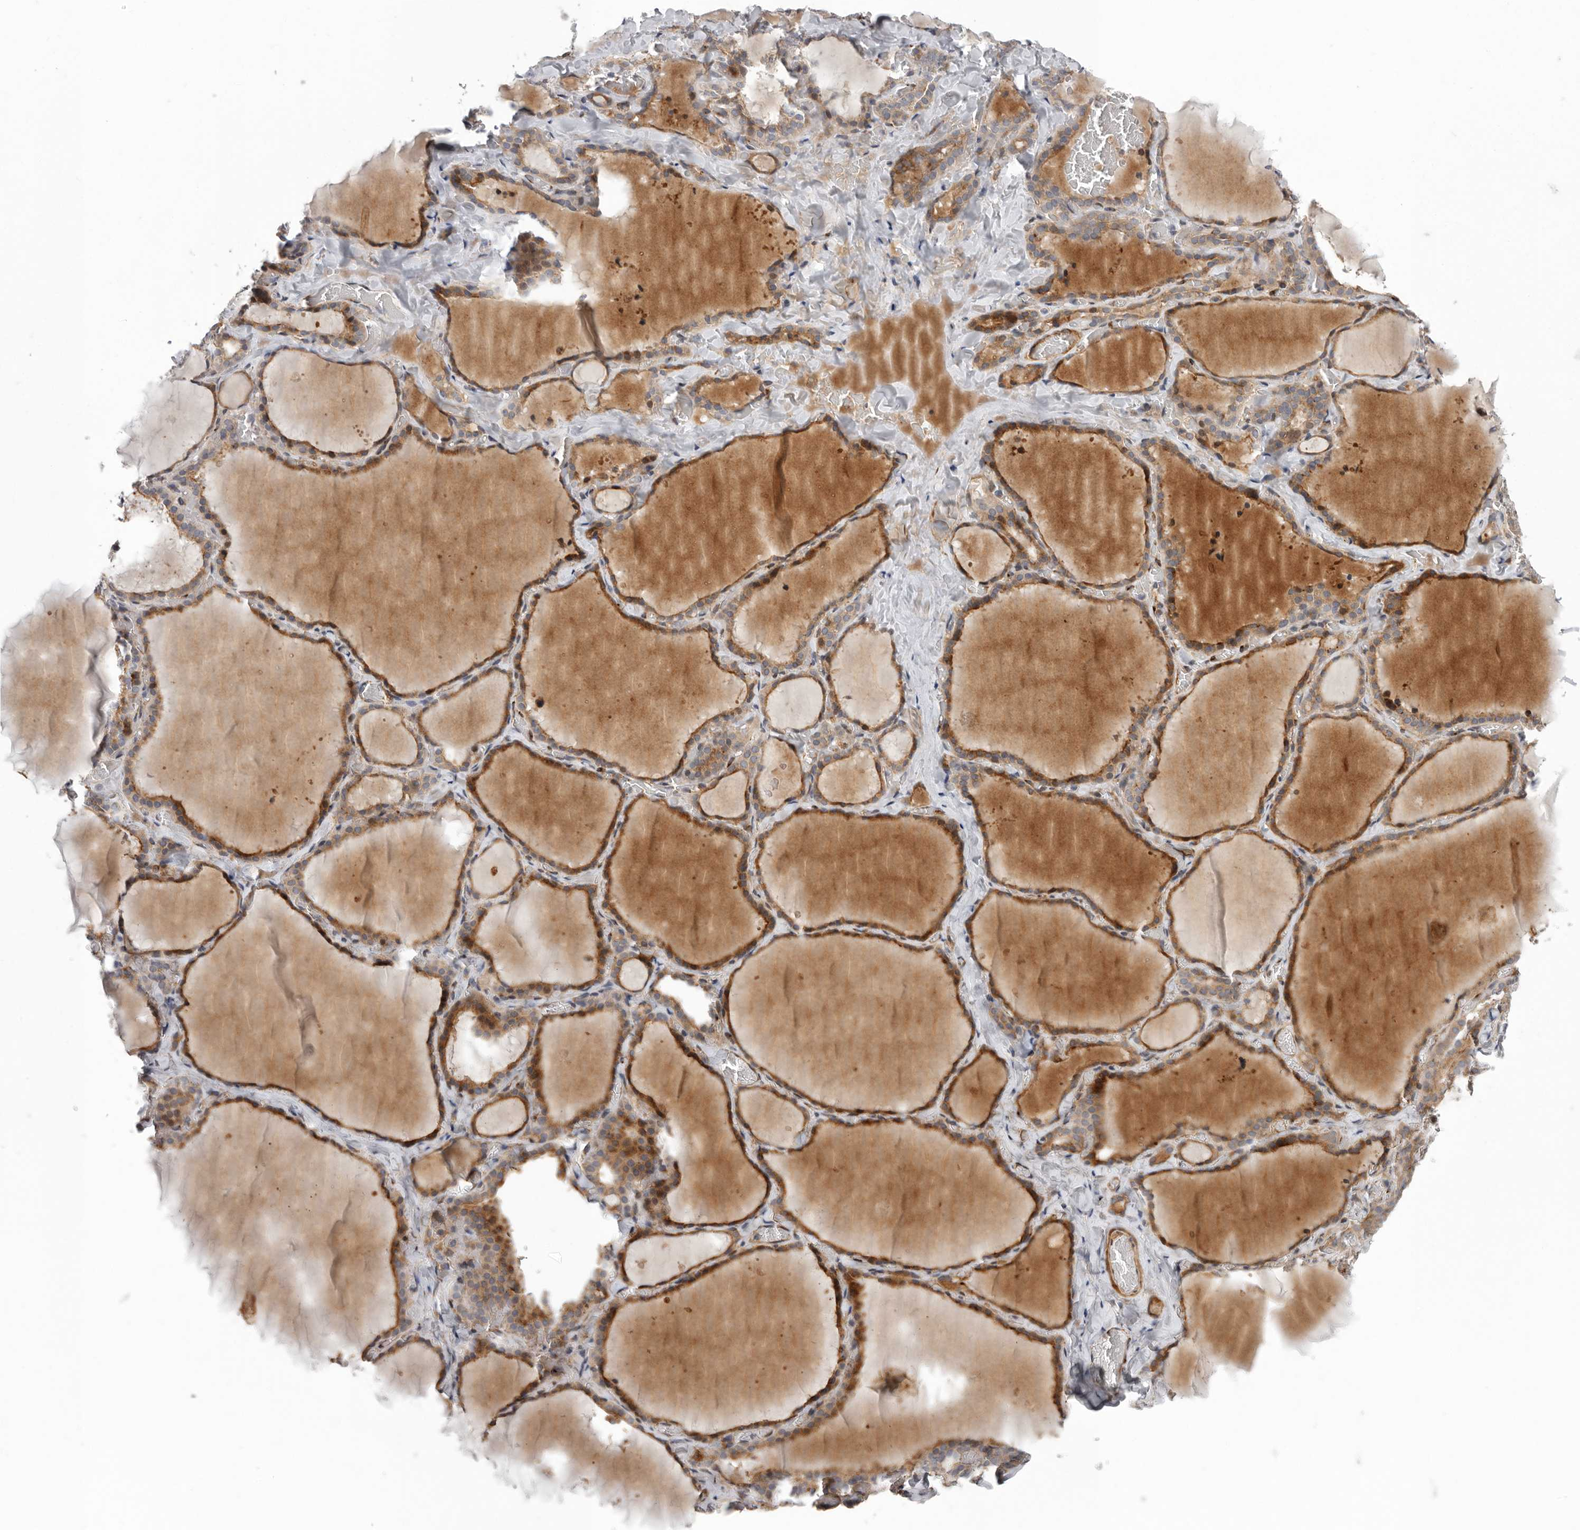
{"staining": {"intensity": "moderate", "quantity": ">75%", "location": "cytoplasmic/membranous"}, "tissue": "thyroid gland", "cell_type": "Glandular cells", "image_type": "normal", "snomed": [{"axis": "morphology", "description": "Normal tissue, NOS"}, {"axis": "topography", "description": "Thyroid gland"}], "caption": "An immunohistochemistry micrograph of normal tissue is shown. Protein staining in brown shows moderate cytoplasmic/membranous positivity in thyroid gland within glandular cells. (Stains: DAB in brown, nuclei in blue, Microscopy: brightfield microscopy at high magnification).", "gene": "ATXN3L", "patient": {"sex": "female", "age": 22}}